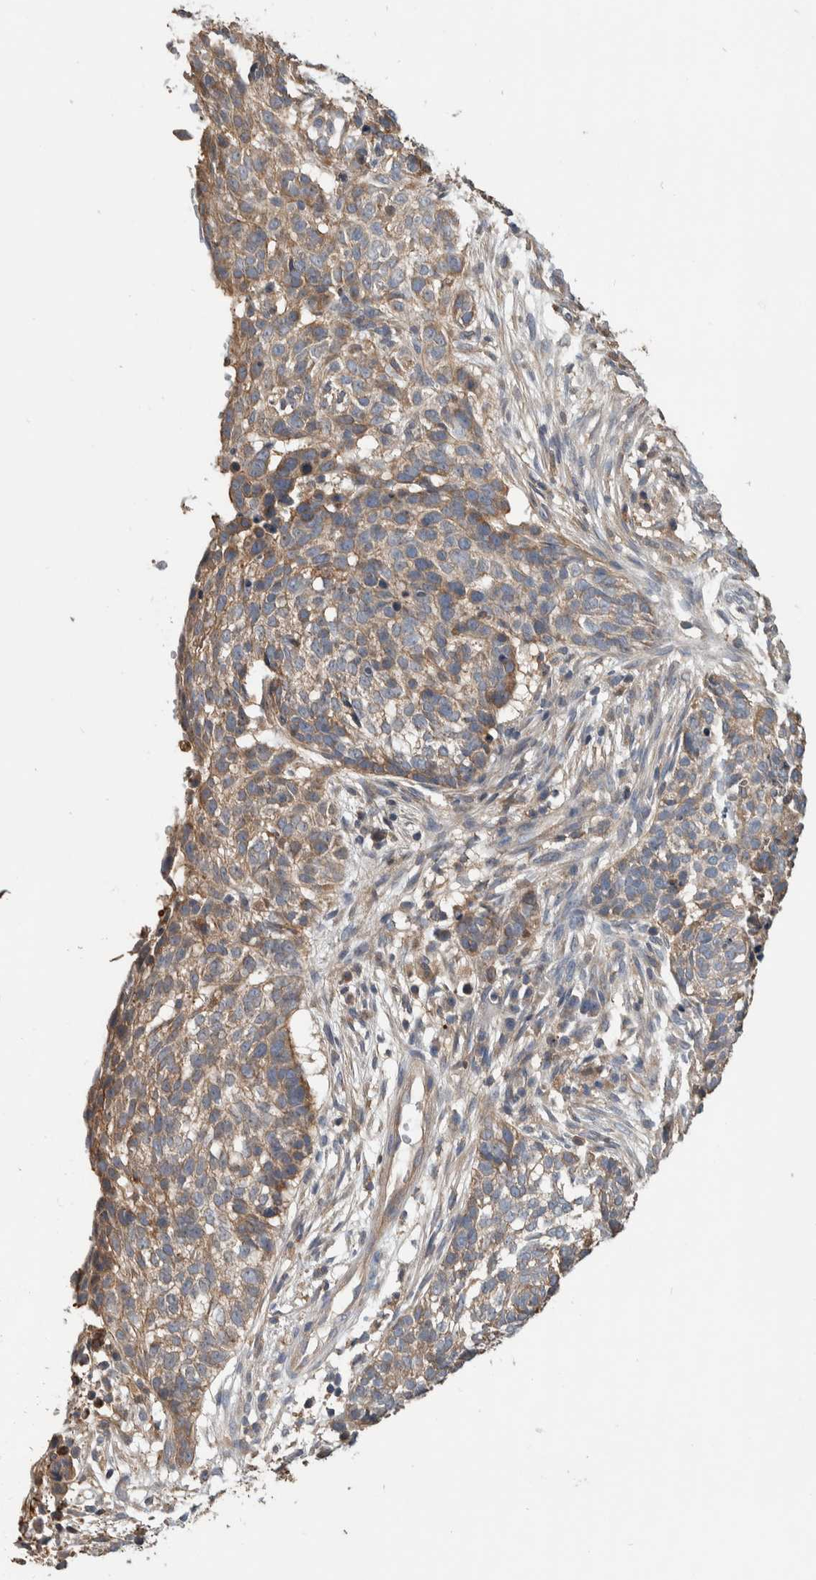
{"staining": {"intensity": "weak", "quantity": ">75%", "location": "cytoplasmic/membranous"}, "tissue": "skin cancer", "cell_type": "Tumor cells", "image_type": "cancer", "snomed": [{"axis": "morphology", "description": "Basal cell carcinoma"}, {"axis": "topography", "description": "Skin"}], "caption": "Protein expression analysis of skin cancer (basal cell carcinoma) displays weak cytoplasmic/membranous expression in about >75% of tumor cells.", "gene": "SDCBP", "patient": {"sex": "male", "age": 85}}